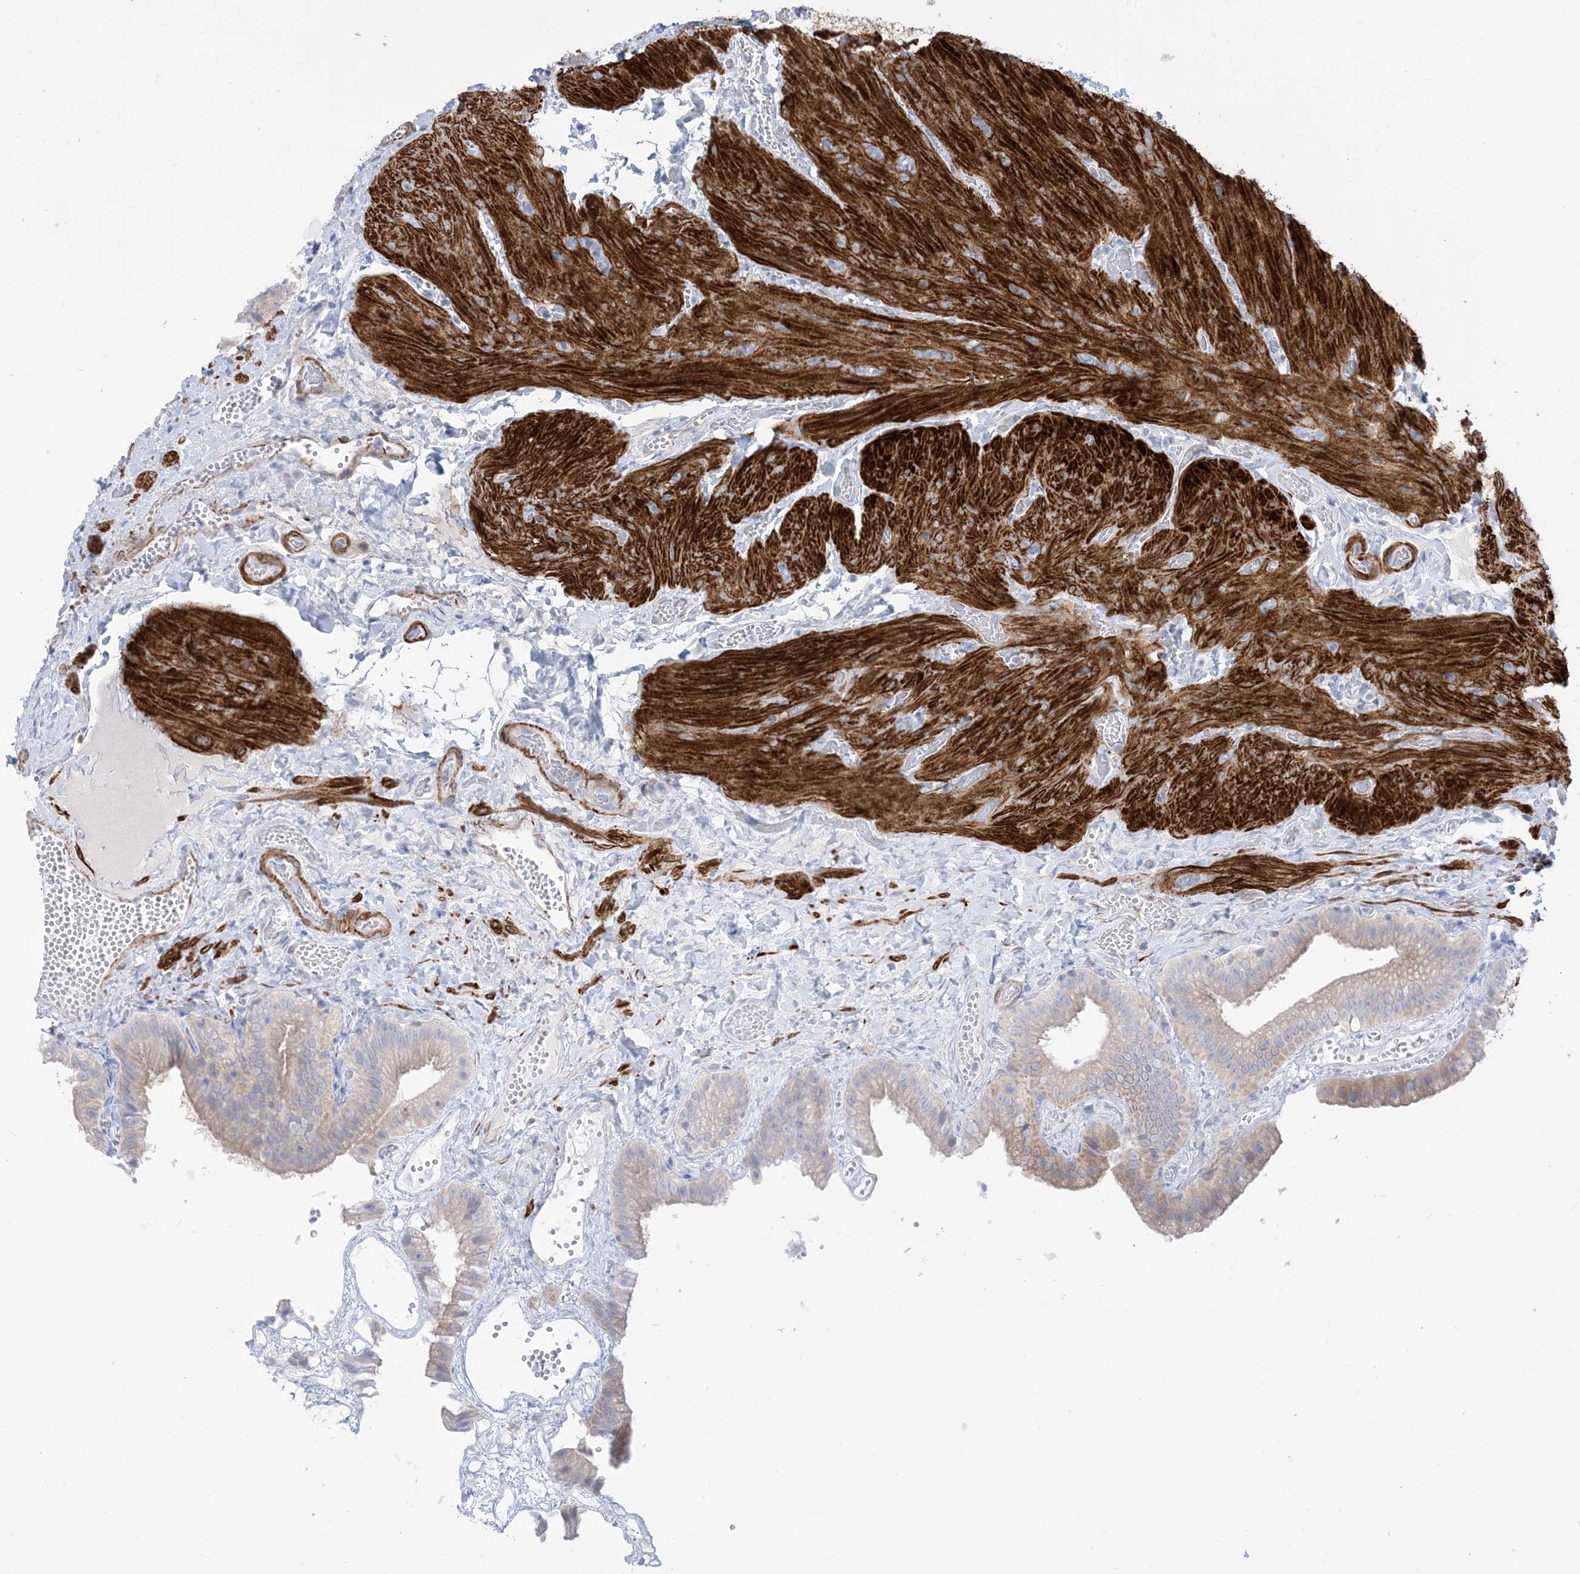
{"staining": {"intensity": "weak", "quantity": "25%-75%", "location": "cytoplasmic/membranous"}, "tissue": "gallbladder", "cell_type": "Glandular cells", "image_type": "normal", "snomed": [{"axis": "morphology", "description": "Normal tissue, NOS"}, {"axis": "topography", "description": "Gallbladder"}], "caption": "Protein staining of normal gallbladder shows weak cytoplasmic/membranous staining in approximately 25%-75% of glandular cells. (DAB (3,3'-diaminobenzidine) = brown stain, brightfield microscopy at high magnification).", "gene": "MARS2", "patient": {"sex": "female", "age": 64}}